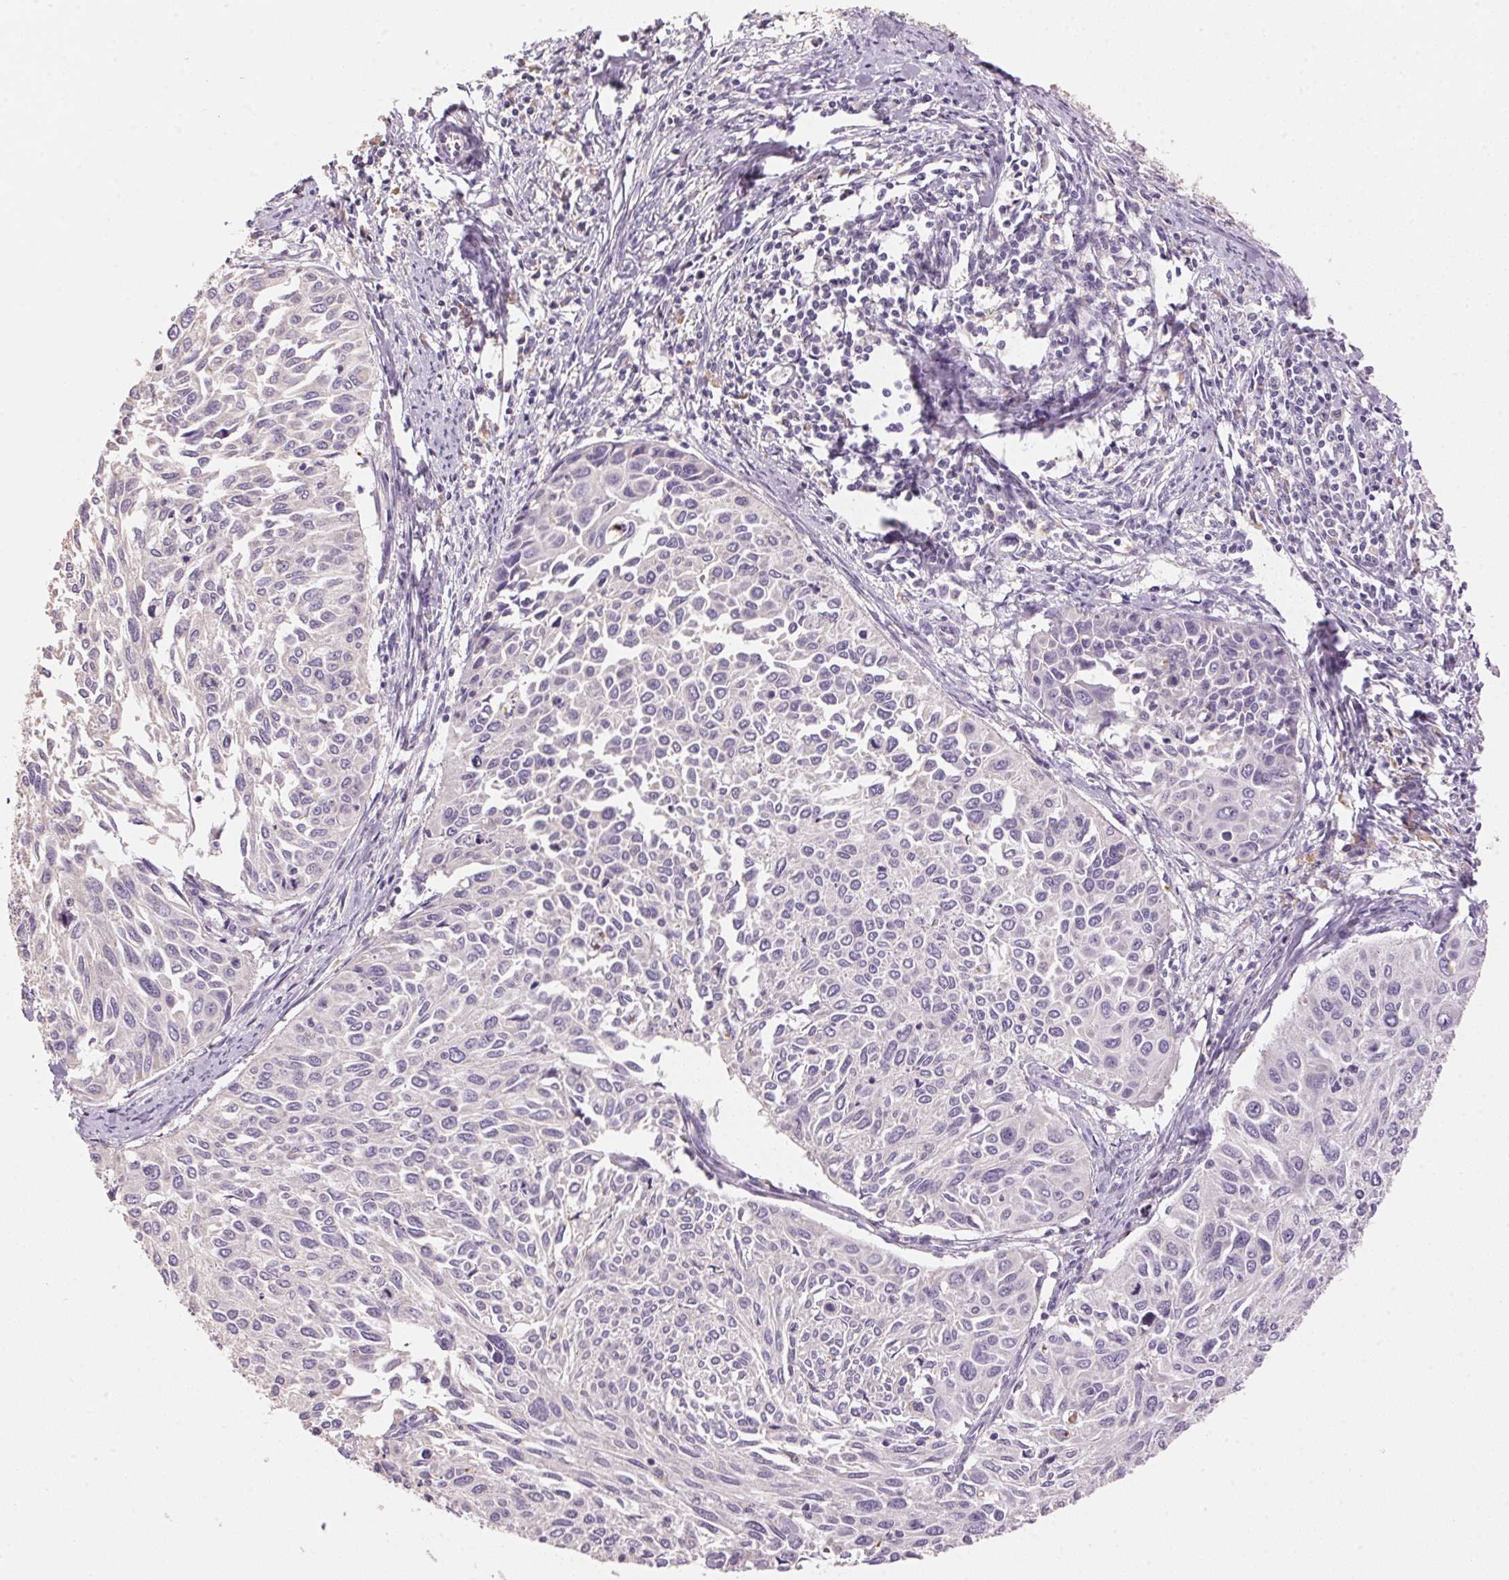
{"staining": {"intensity": "negative", "quantity": "none", "location": "none"}, "tissue": "cervical cancer", "cell_type": "Tumor cells", "image_type": "cancer", "snomed": [{"axis": "morphology", "description": "Squamous cell carcinoma, NOS"}, {"axis": "topography", "description": "Cervix"}], "caption": "Tumor cells are negative for brown protein staining in cervical cancer (squamous cell carcinoma).", "gene": "LYZL6", "patient": {"sex": "female", "age": 50}}